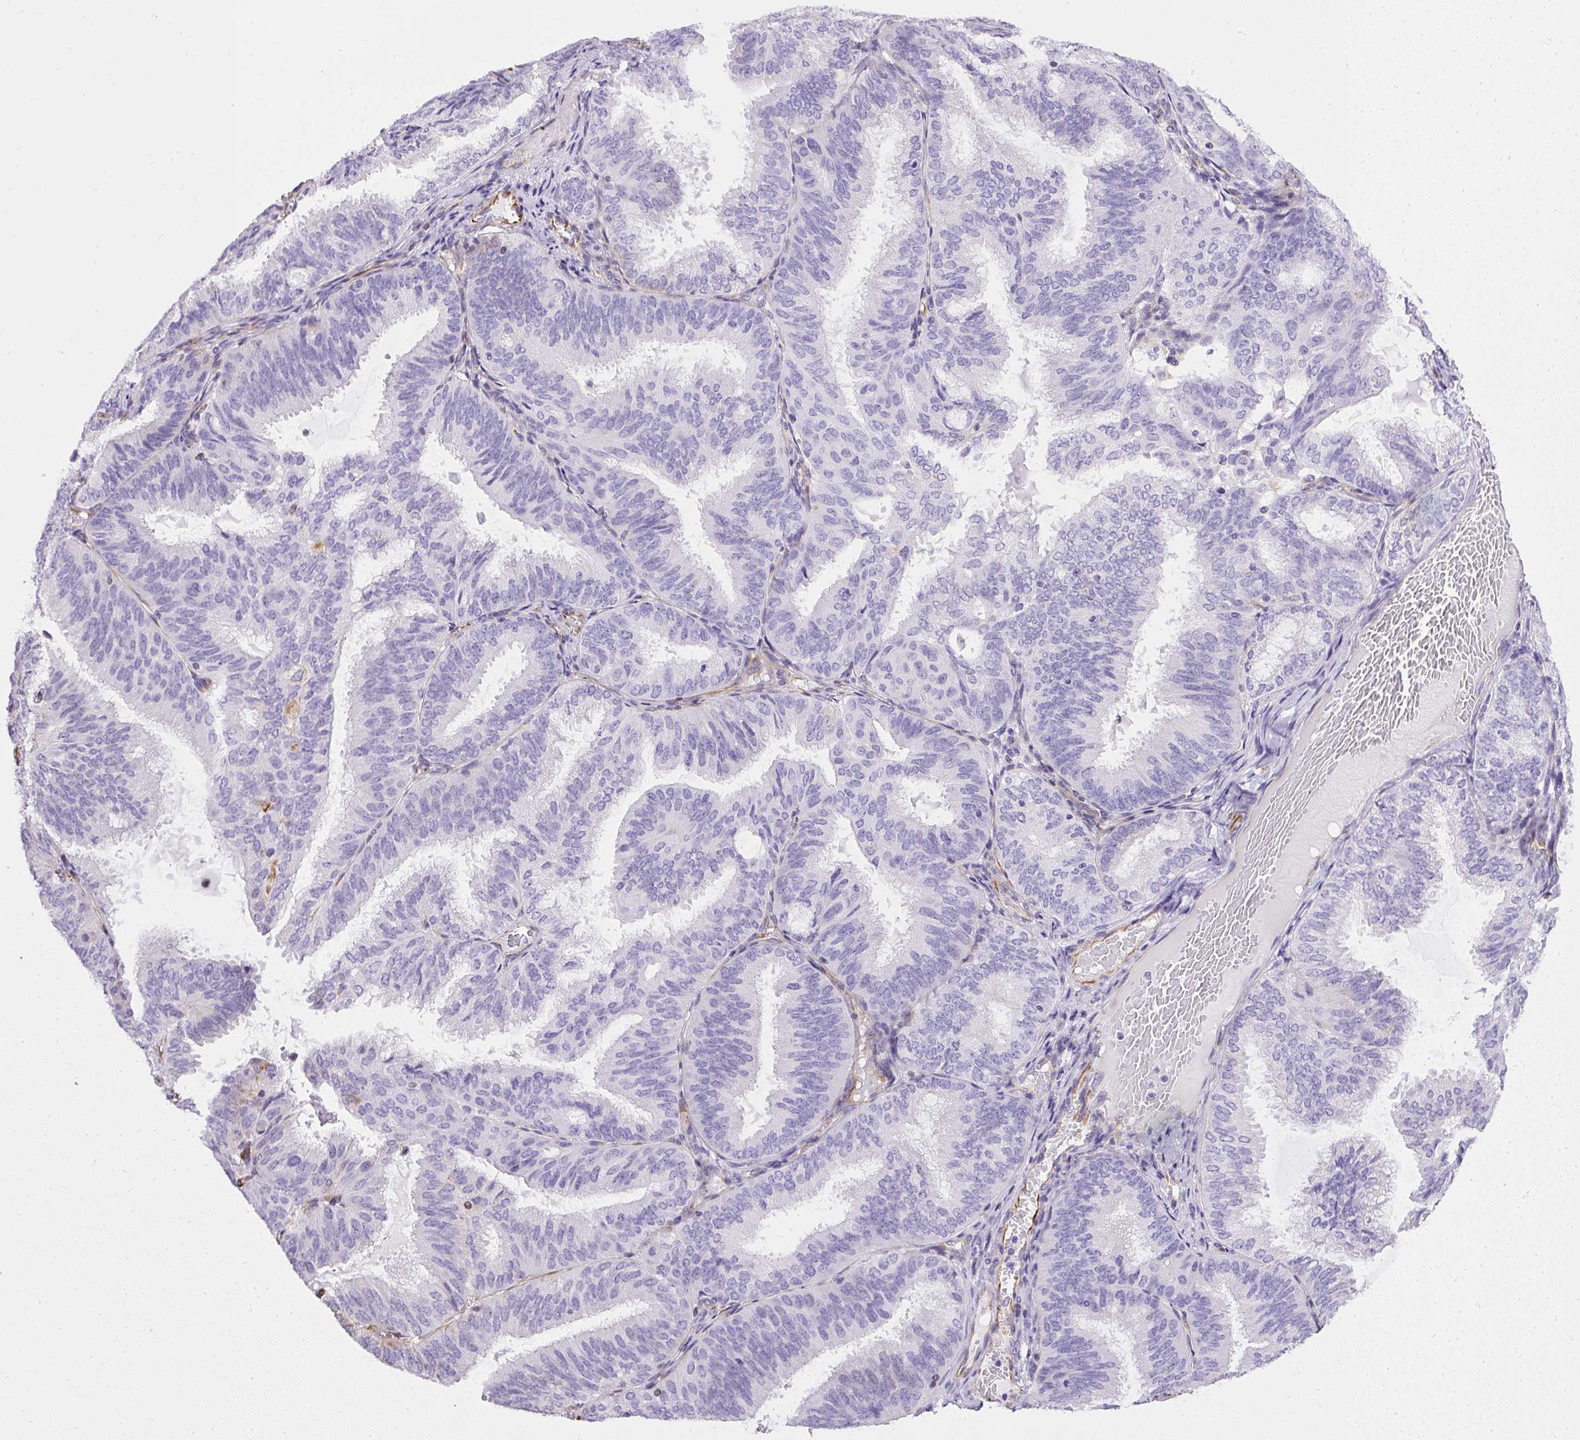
{"staining": {"intensity": "negative", "quantity": "none", "location": "none"}, "tissue": "endometrial cancer", "cell_type": "Tumor cells", "image_type": "cancer", "snomed": [{"axis": "morphology", "description": "Adenocarcinoma, NOS"}, {"axis": "topography", "description": "Endometrium"}], "caption": "This is an immunohistochemistry image of human adenocarcinoma (endometrial). There is no staining in tumor cells.", "gene": "PLS1", "patient": {"sex": "female", "age": 49}}